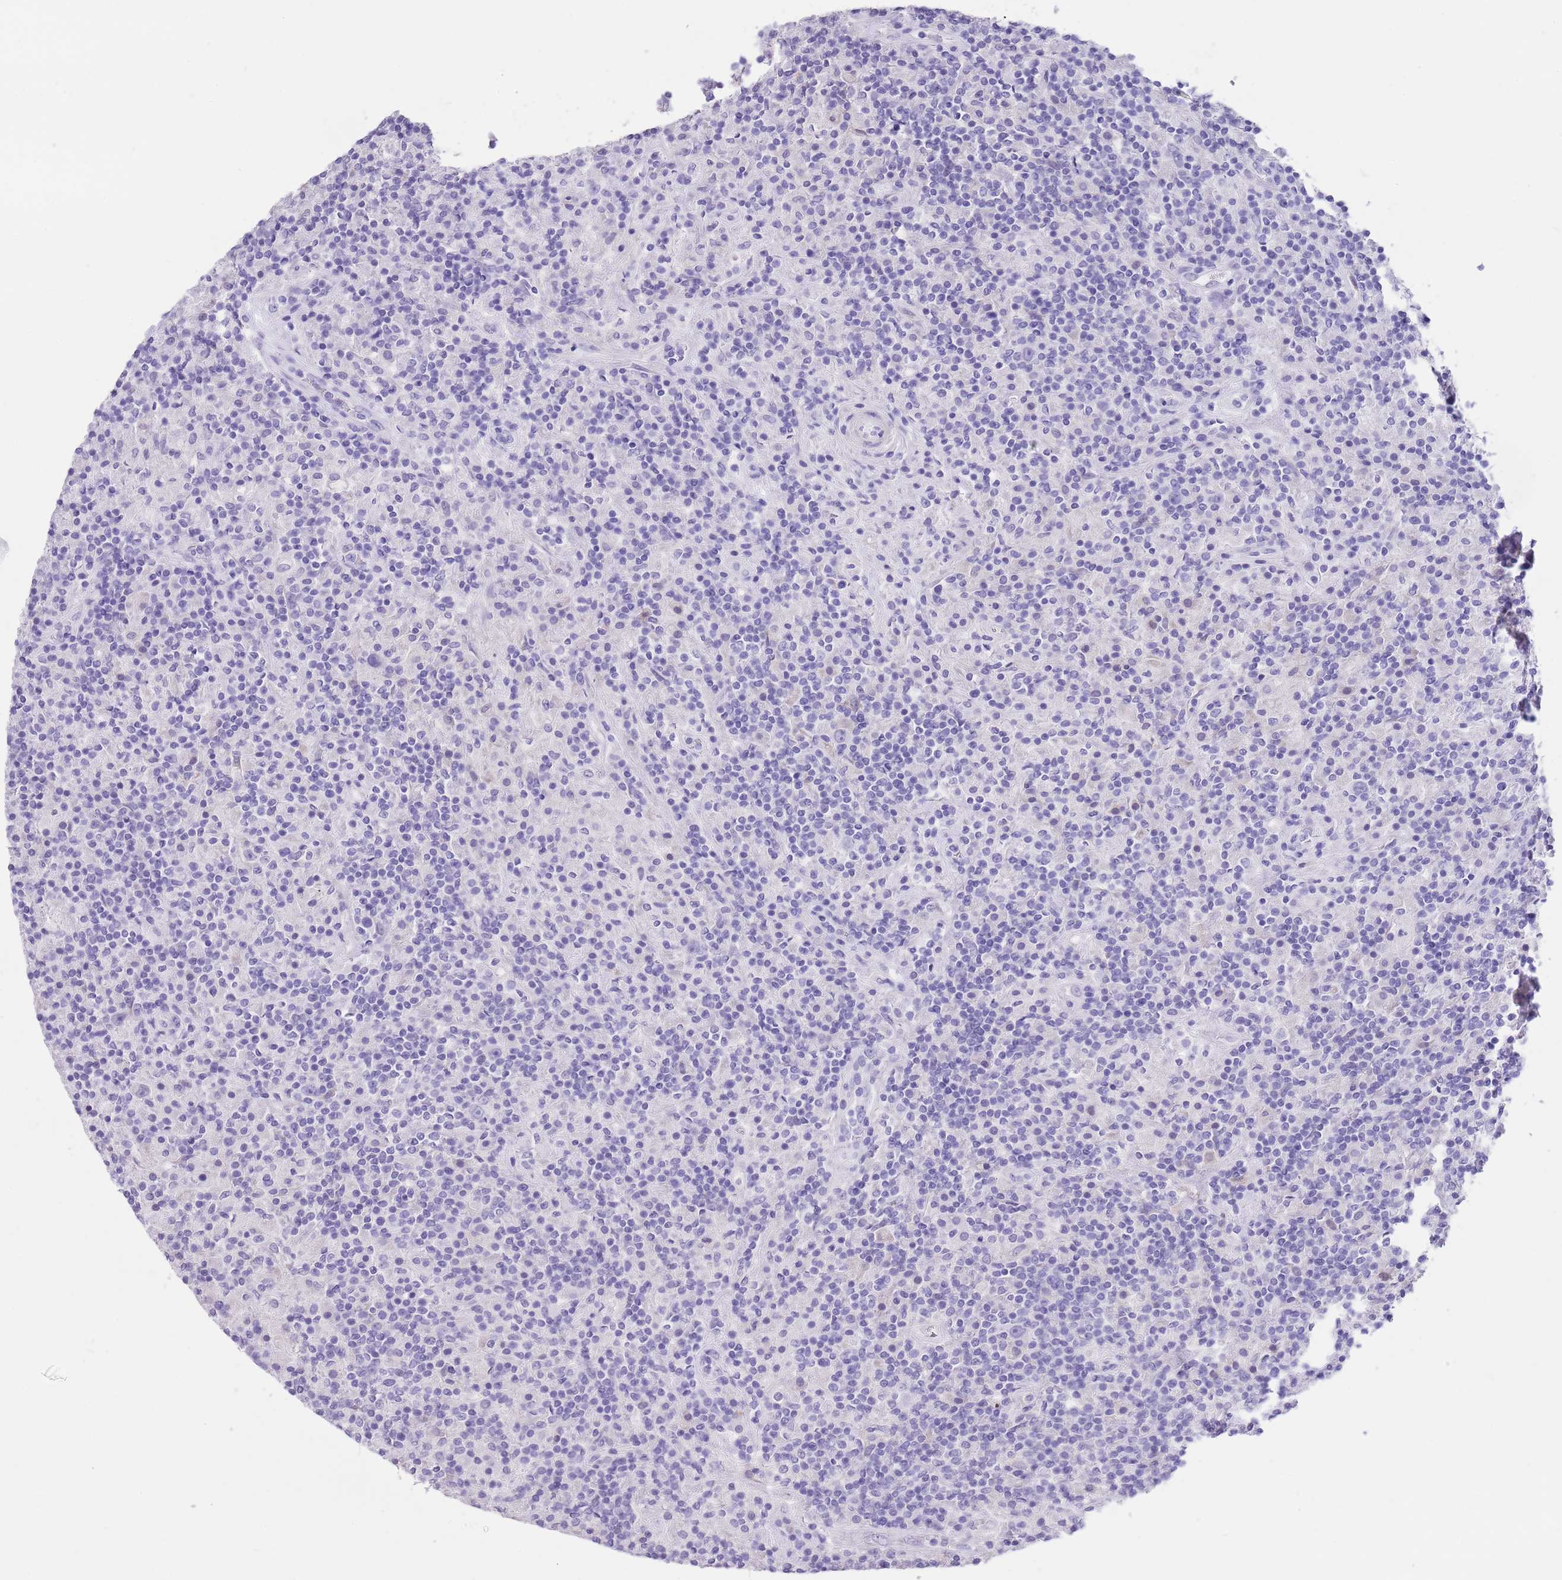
{"staining": {"intensity": "negative", "quantity": "none", "location": "none"}, "tissue": "lymphoma", "cell_type": "Tumor cells", "image_type": "cancer", "snomed": [{"axis": "morphology", "description": "Hodgkin's disease, NOS"}, {"axis": "topography", "description": "Lymph node"}], "caption": "Immunohistochemistry (IHC) photomicrograph of human lymphoma stained for a protein (brown), which shows no positivity in tumor cells.", "gene": "RAI2", "patient": {"sex": "male", "age": 70}}